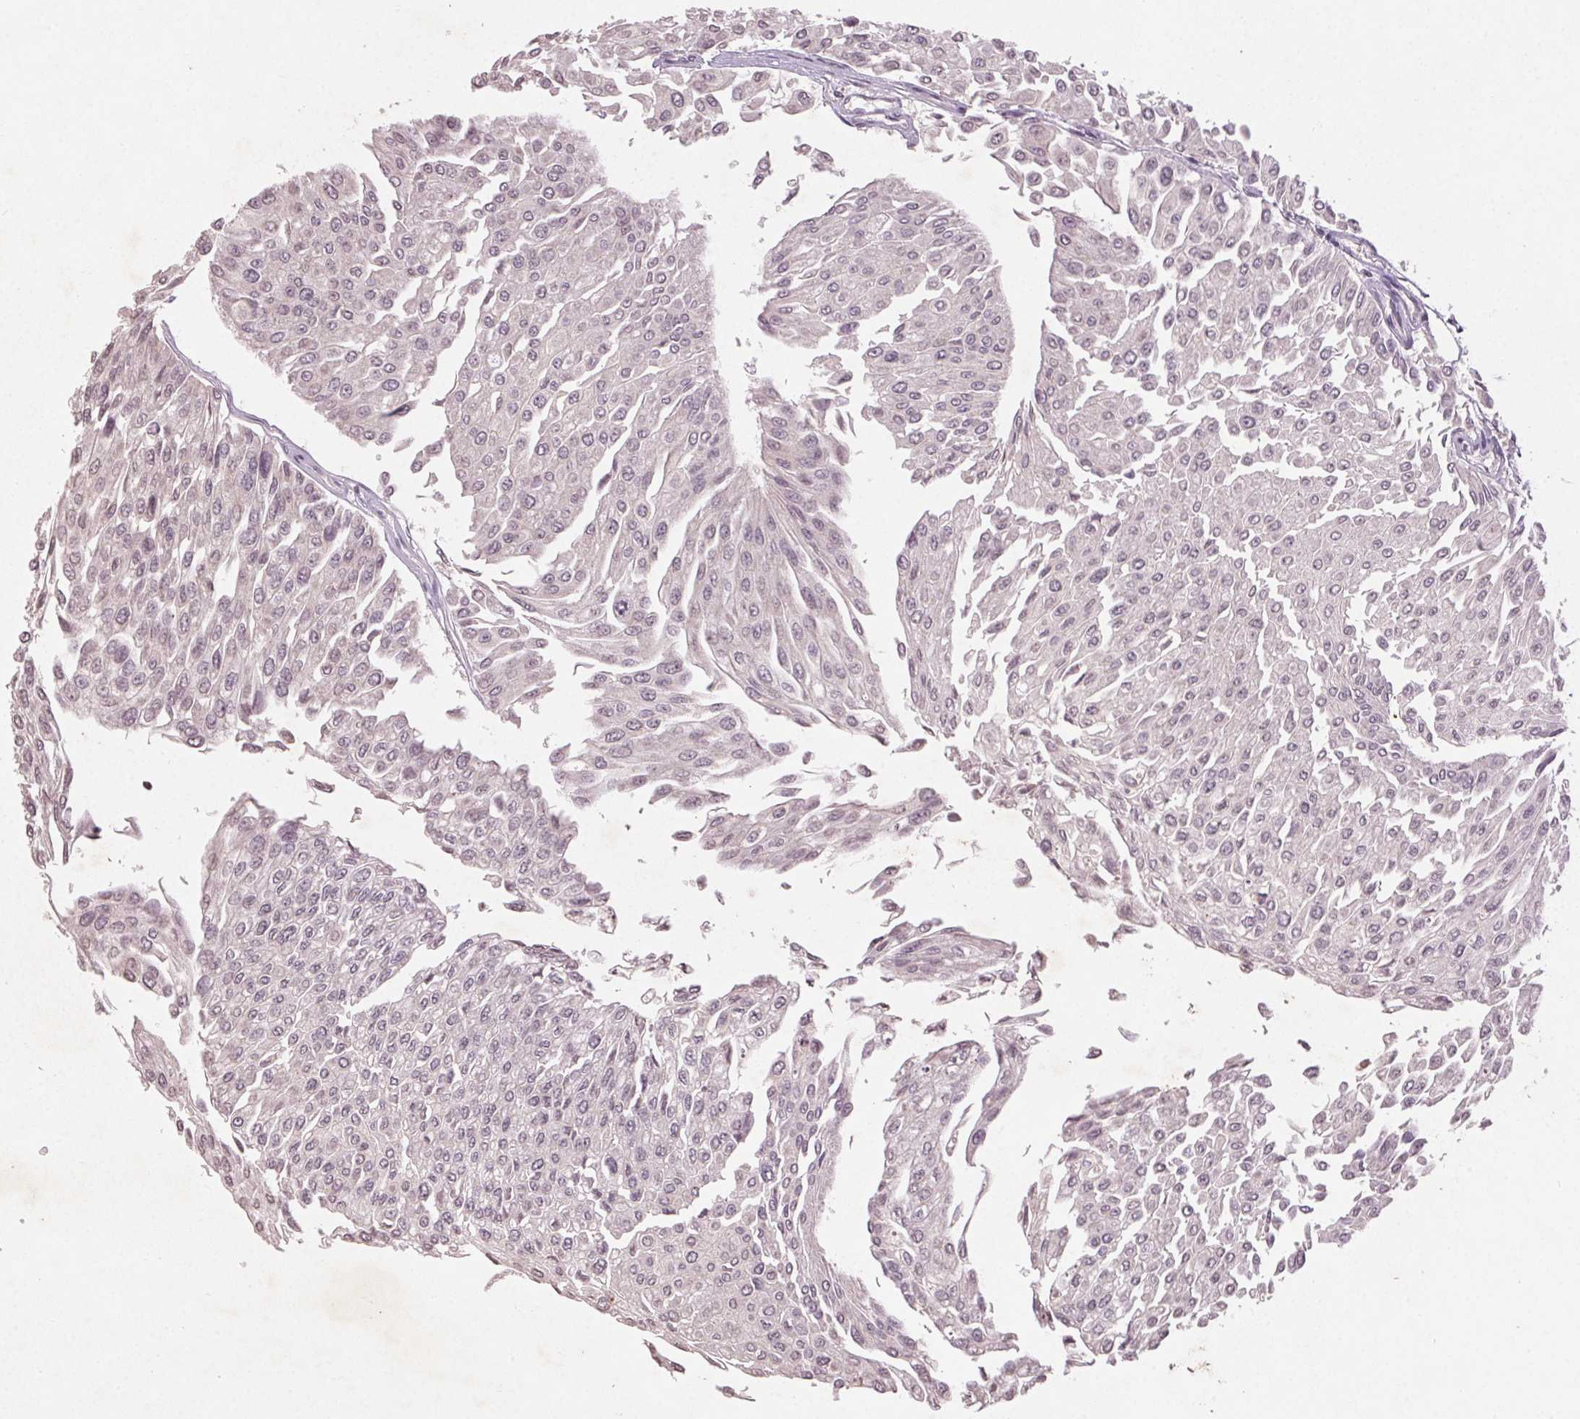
{"staining": {"intensity": "negative", "quantity": "none", "location": "none"}, "tissue": "urothelial cancer", "cell_type": "Tumor cells", "image_type": "cancer", "snomed": [{"axis": "morphology", "description": "Urothelial carcinoma, NOS"}, {"axis": "topography", "description": "Urinary bladder"}], "caption": "This is a histopathology image of immunohistochemistry staining of transitional cell carcinoma, which shows no staining in tumor cells.", "gene": "KLRC3", "patient": {"sex": "male", "age": 67}}